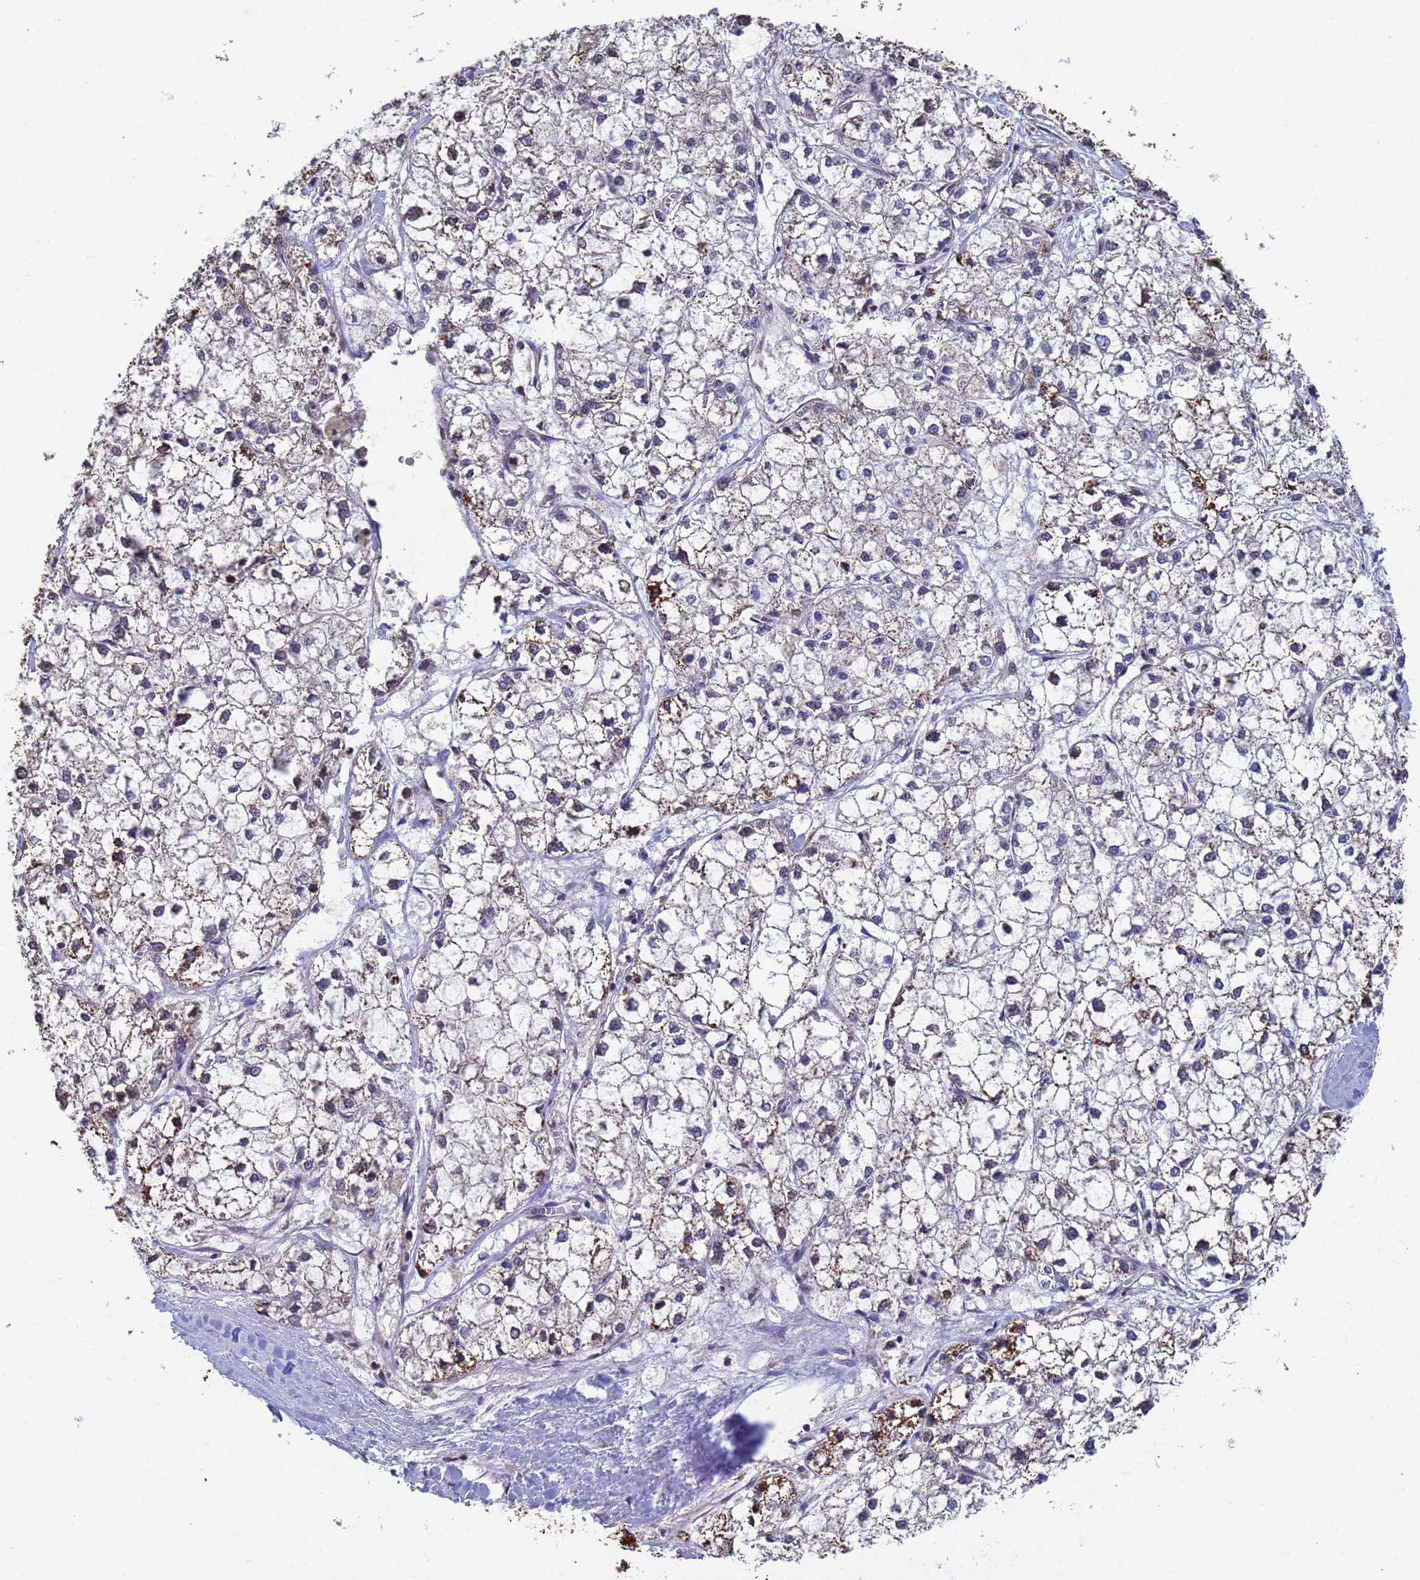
{"staining": {"intensity": "moderate", "quantity": "25%-75%", "location": "cytoplasmic/membranous"}, "tissue": "liver cancer", "cell_type": "Tumor cells", "image_type": "cancer", "snomed": [{"axis": "morphology", "description": "Carcinoma, Hepatocellular, NOS"}, {"axis": "topography", "description": "Liver"}], "caption": "Protein staining of liver cancer tissue exhibits moderate cytoplasmic/membranous staining in about 25%-75% of tumor cells. Immunohistochemistry stains the protein in brown and the nuclei are stained blue.", "gene": "FAM25A", "patient": {"sex": "female", "age": 43}}